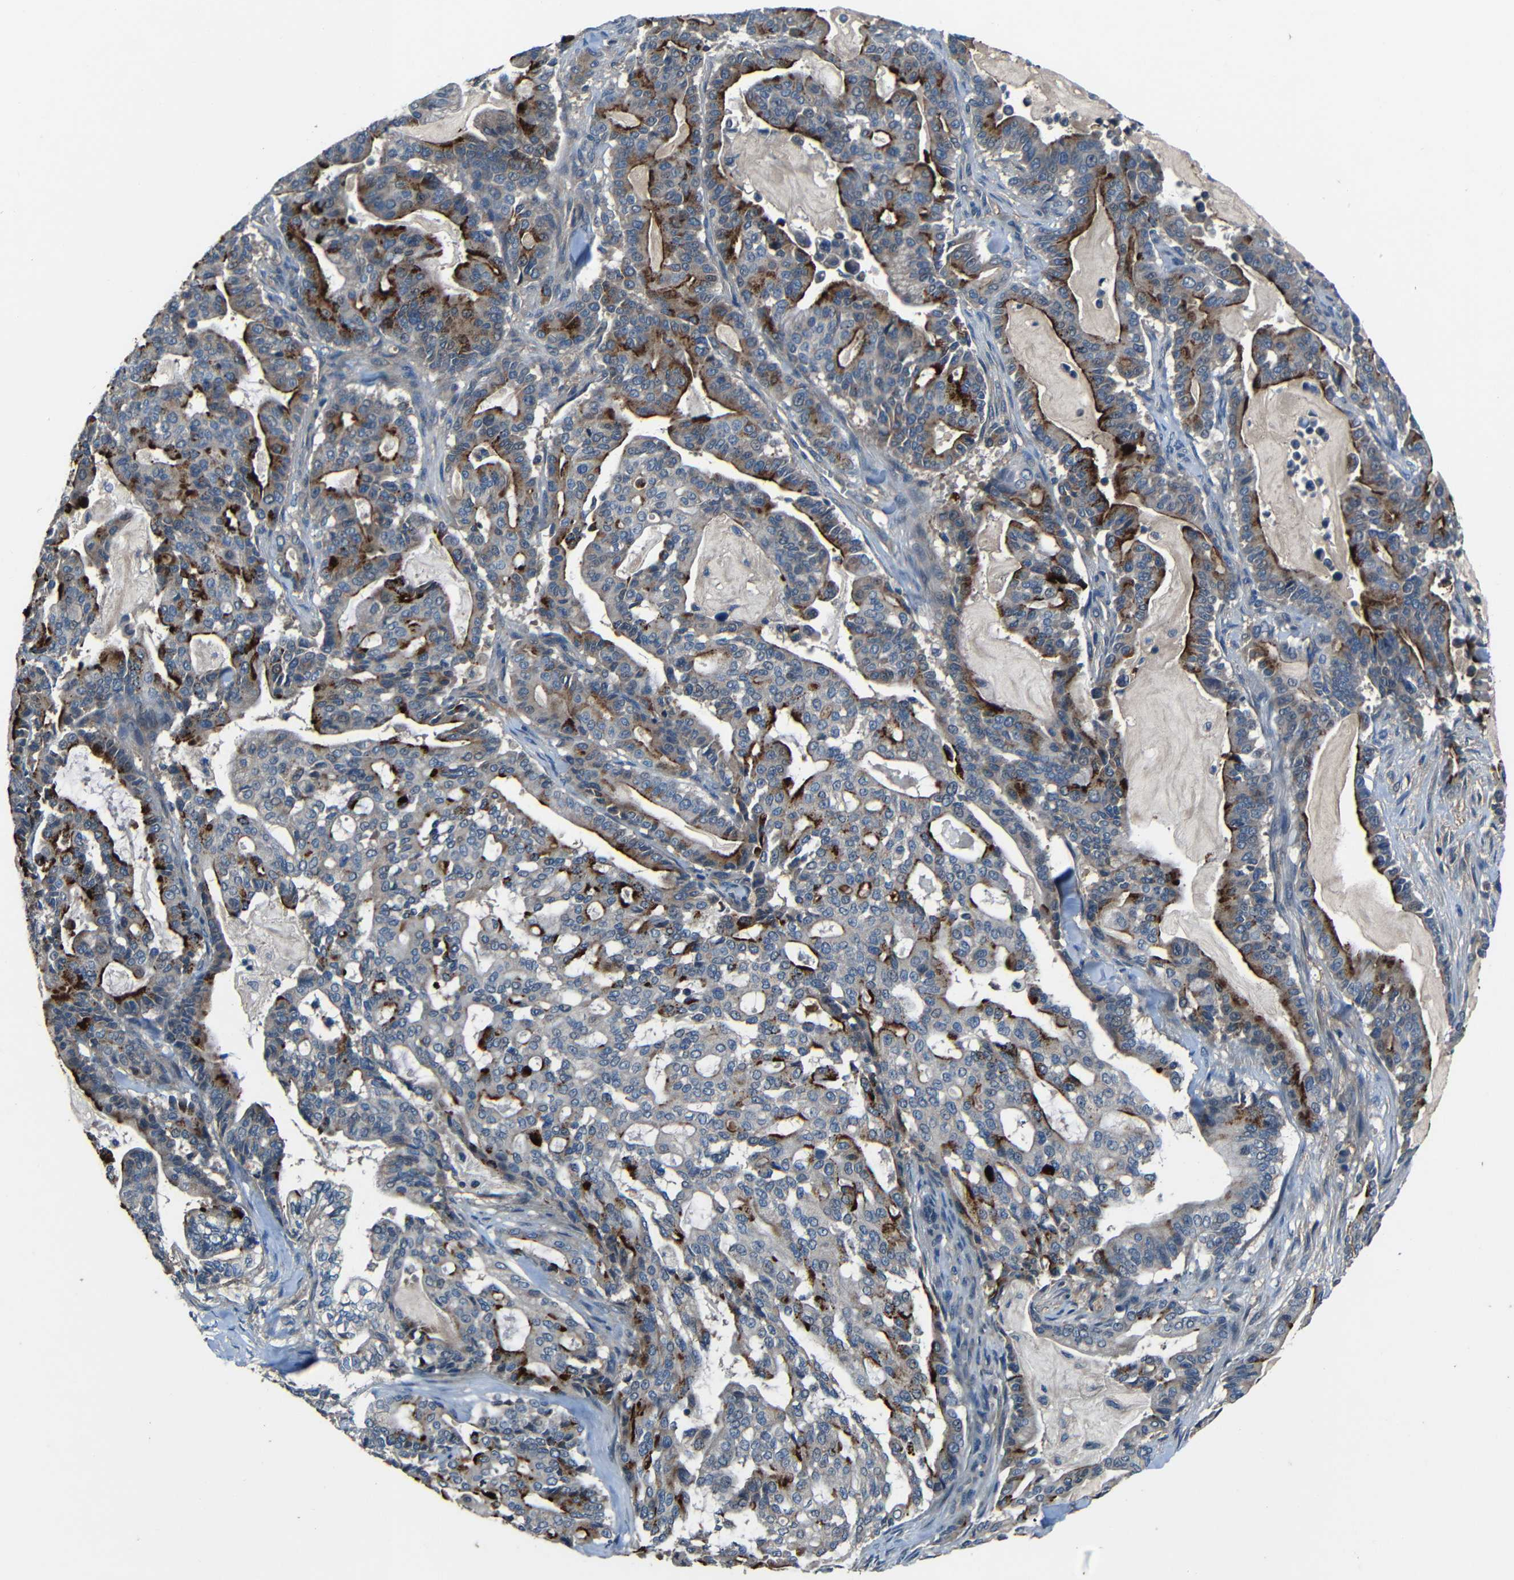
{"staining": {"intensity": "strong", "quantity": "25%-75%", "location": "cytoplasmic/membranous"}, "tissue": "pancreatic cancer", "cell_type": "Tumor cells", "image_type": "cancer", "snomed": [{"axis": "morphology", "description": "Adenocarcinoma, NOS"}, {"axis": "topography", "description": "Pancreas"}], "caption": "Immunohistochemical staining of pancreatic cancer (adenocarcinoma) reveals high levels of strong cytoplasmic/membranous positivity in approximately 25%-75% of tumor cells. (IHC, brightfield microscopy, high magnification).", "gene": "SLA", "patient": {"sex": "male", "age": 63}}